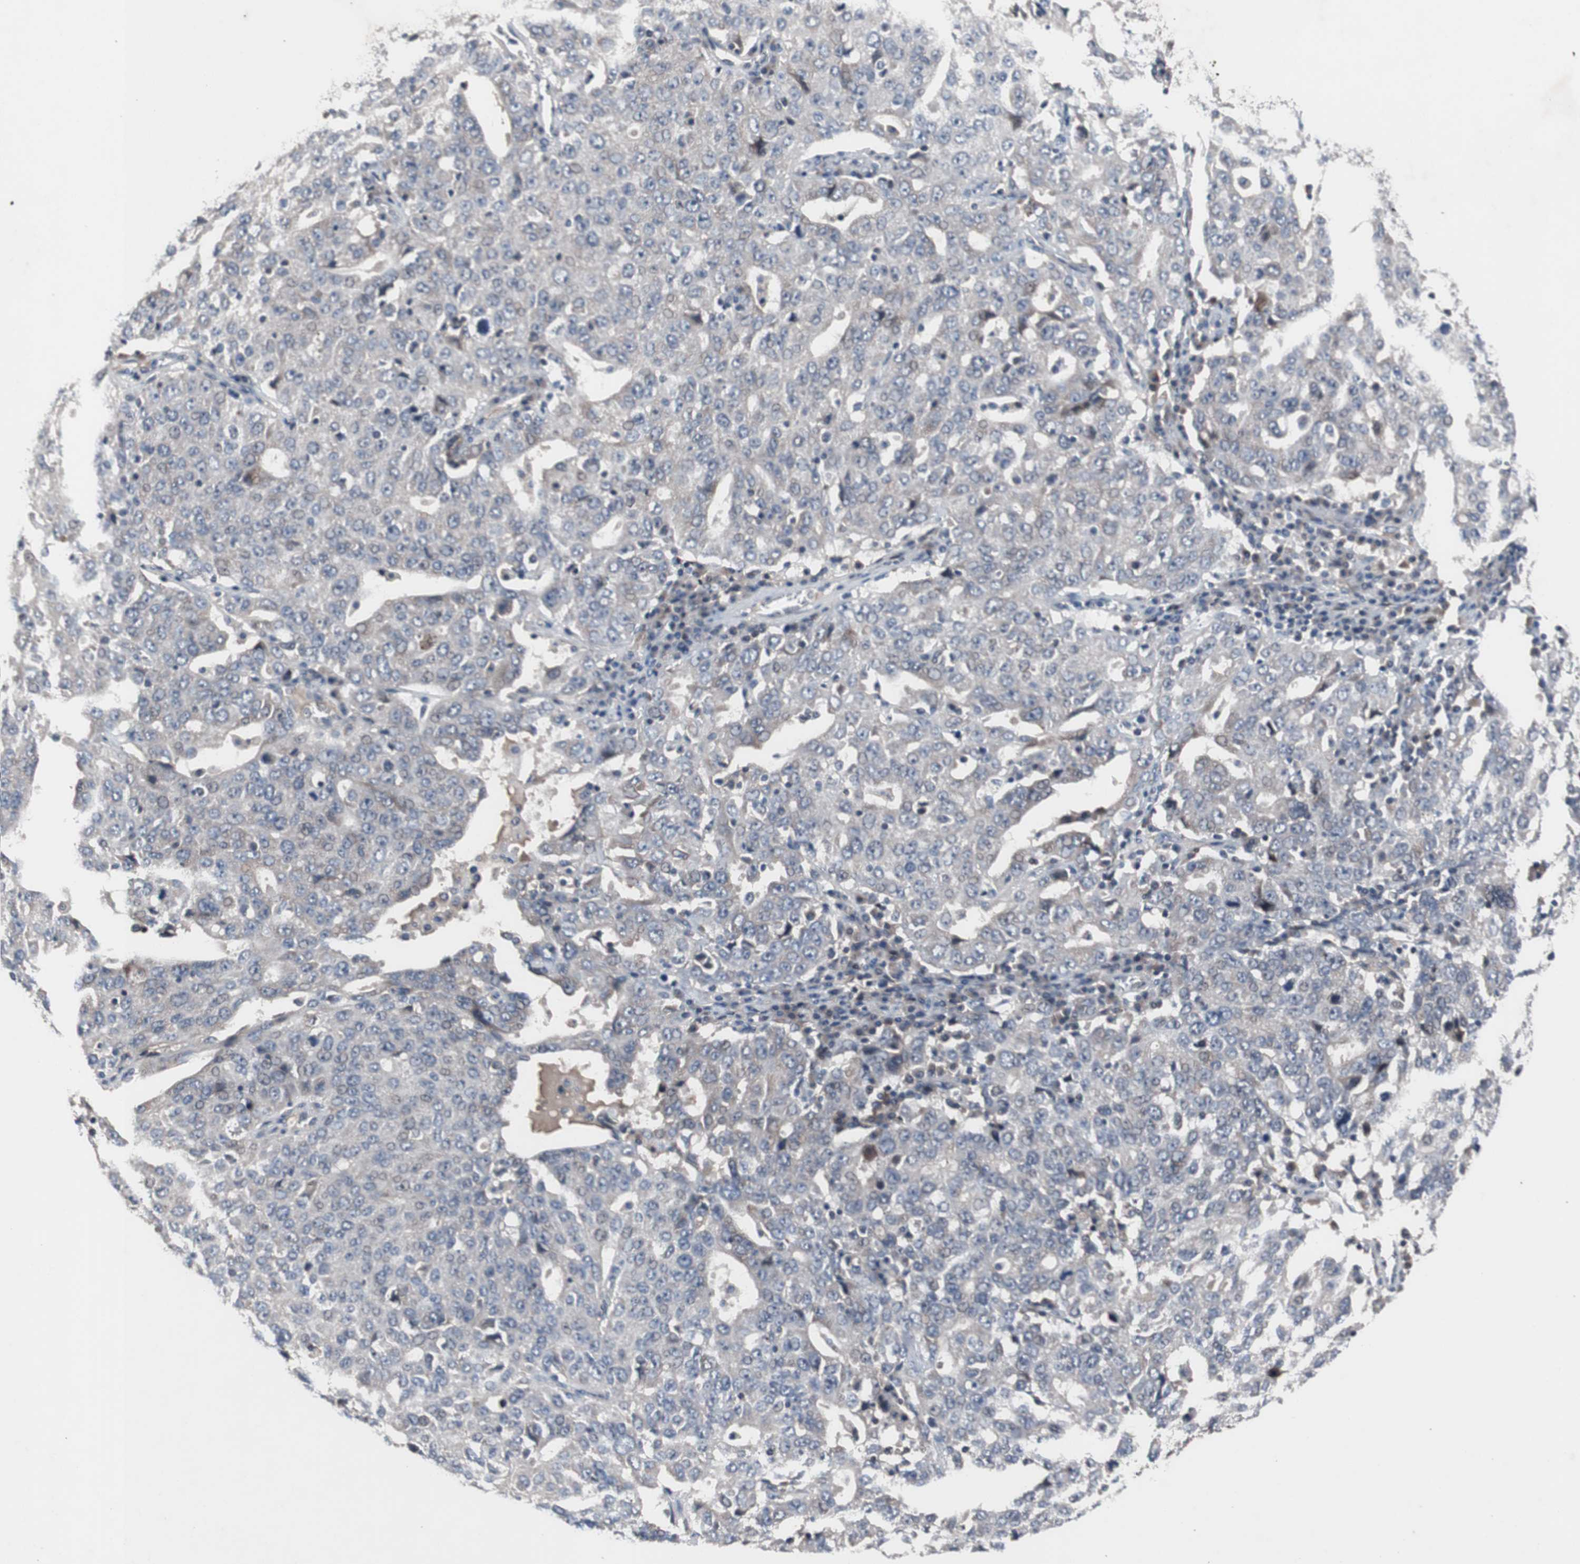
{"staining": {"intensity": "weak", "quantity": "<25%", "location": "cytoplasmic/membranous"}, "tissue": "ovarian cancer", "cell_type": "Tumor cells", "image_type": "cancer", "snomed": [{"axis": "morphology", "description": "Carcinoma, endometroid"}, {"axis": "topography", "description": "Ovary"}], "caption": "The image displays no significant staining in tumor cells of endometroid carcinoma (ovarian). The staining is performed using DAB (3,3'-diaminobenzidine) brown chromogen with nuclei counter-stained in using hematoxylin.", "gene": "MUTYH", "patient": {"sex": "female", "age": 62}}